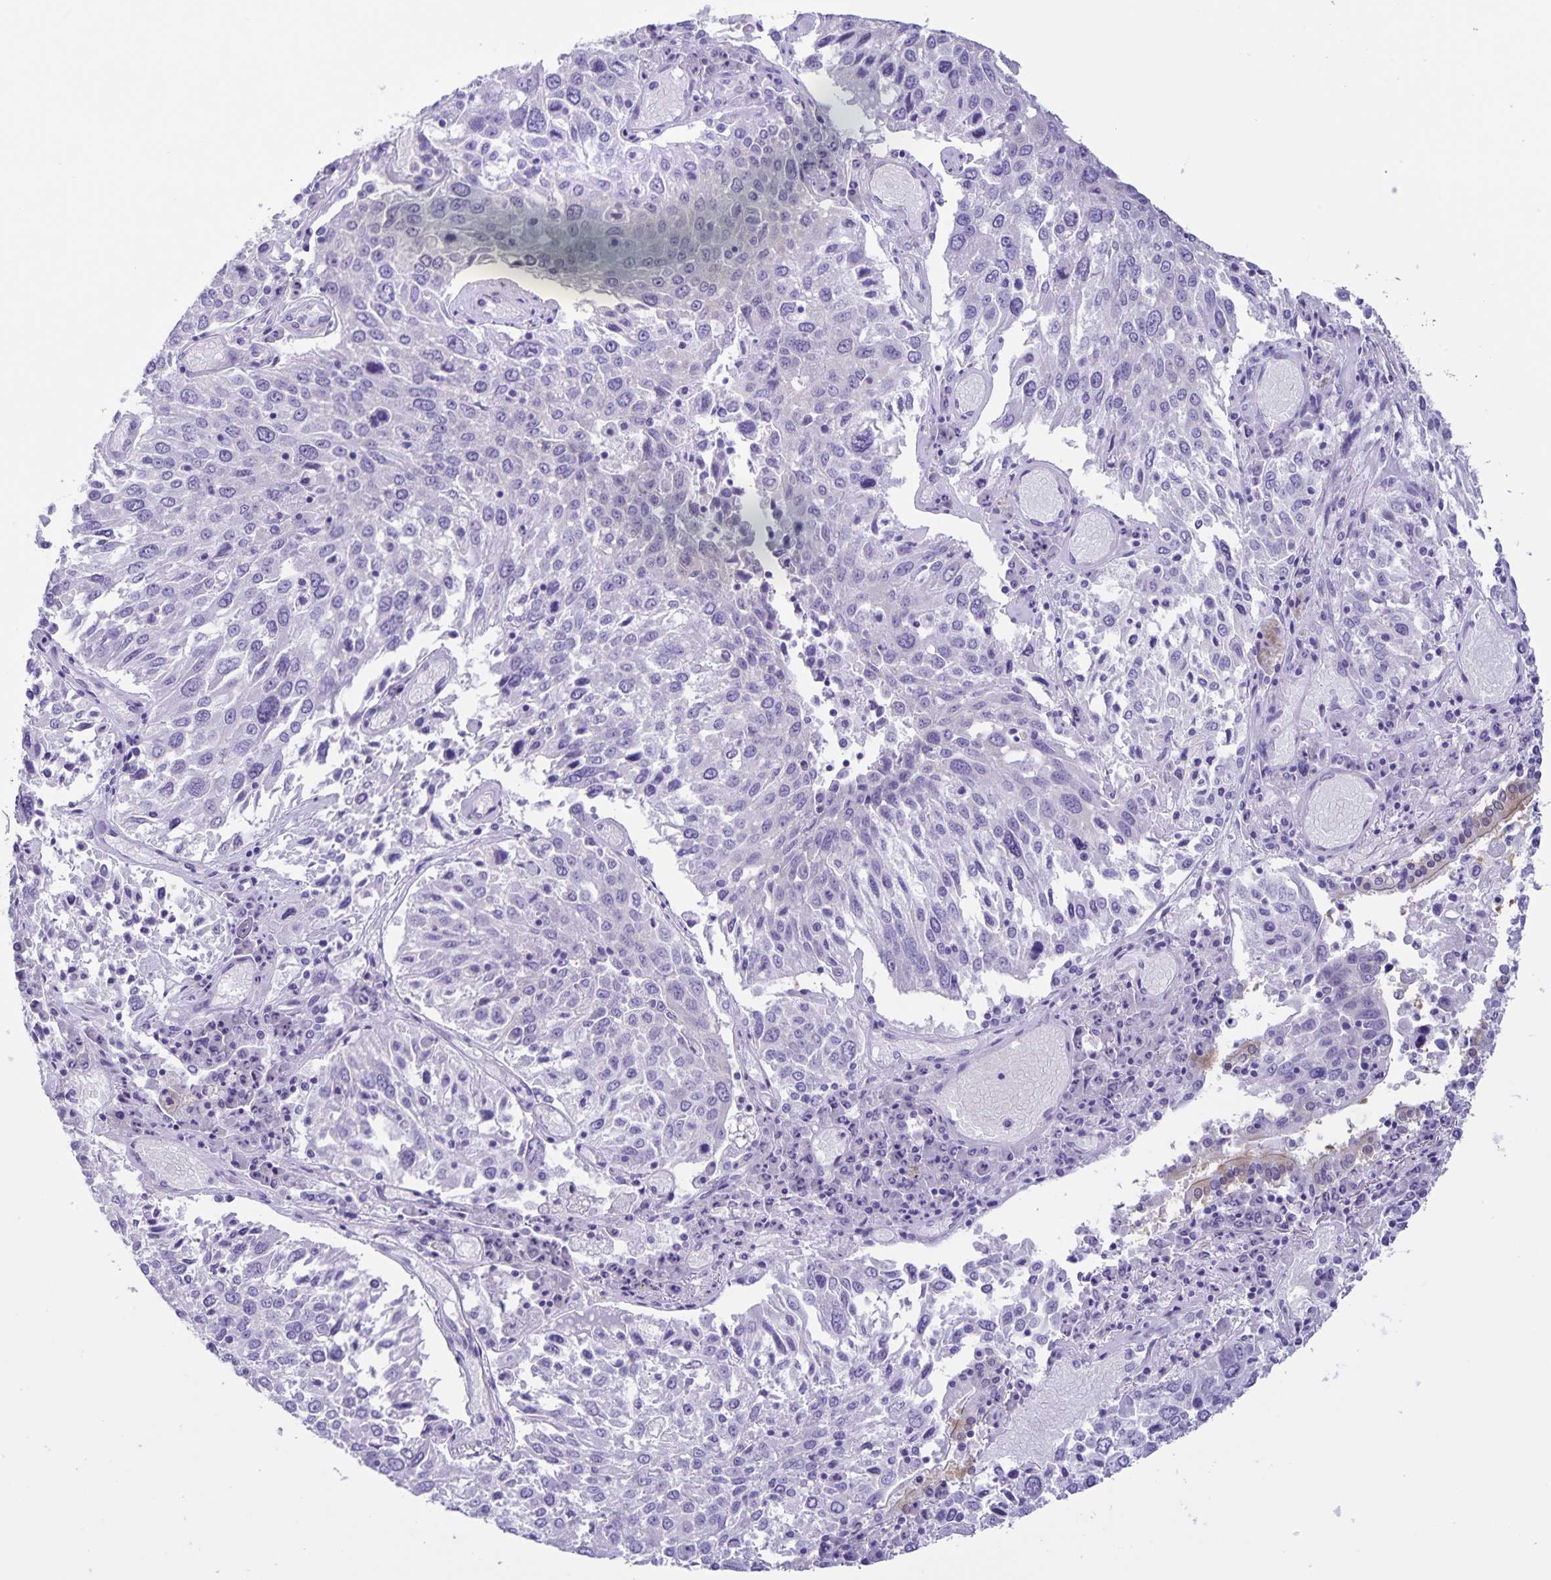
{"staining": {"intensity": "negative", "quantity": "none", "location": "none"}, "tissue": "lung cancer", "cell_type": "Tumor cells", "image_type": "cancer", "snomed": [{"axis": "morphology", "description": "Squamous cell carcinoma, NOS"}, {"axis": "topography", "description": "Lung"}], "caption": "DAB immunohistochemical staining of human squamous cell carcinoma (lung) shows no significant expression in tumor cells.", "gene": "CAPSL", "patient": {"sex": "male", "age": 65}}